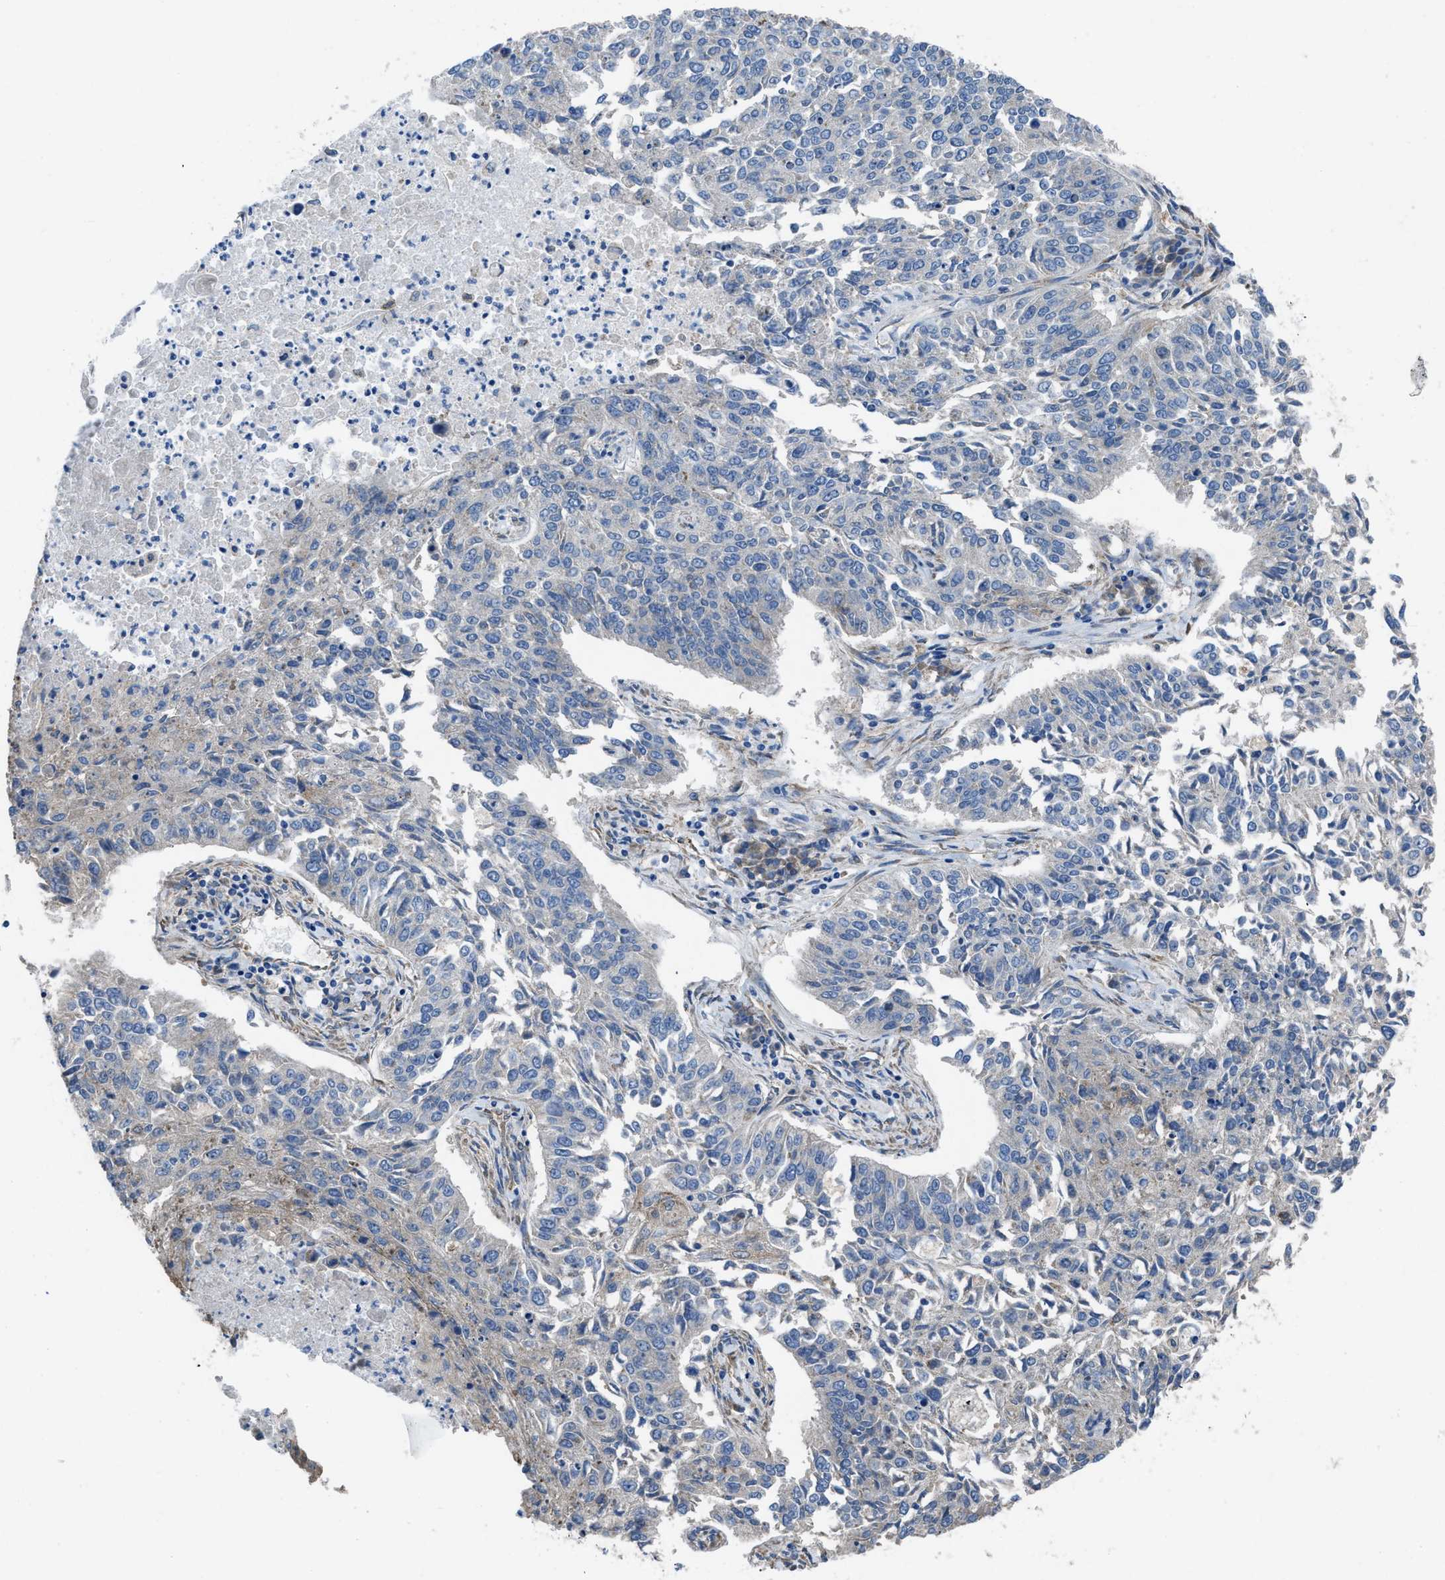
{"staining": {"intensity": "negative", "quantity": "none", "location": "none"}, "tissue": "lung cancer", "cell_type": "Tumor cells", "image_type": "cancer", "snomed": [{"axis": "morphology", "description": "Normal tissue, NOS"}, {"axis": "morphology", "description": "Squamous cell carcinoma, NOS"}, {"axis": "topography", "description": "Cartilage tissue"}, {"axis": "topography", "description": "Bronchus"}, {"axis": "topography", "description": "Lung"}], "caption": "A photomicrograph of squamous cell carcinoma (lung) stained for a protein exhibits no brown staining in tumor cells. (DAB immunohistochemistry visualized using brightfield microscopy, high magnification).", "gene": "DOLPP1", "patient": {"sex": "female", "age": 49}}